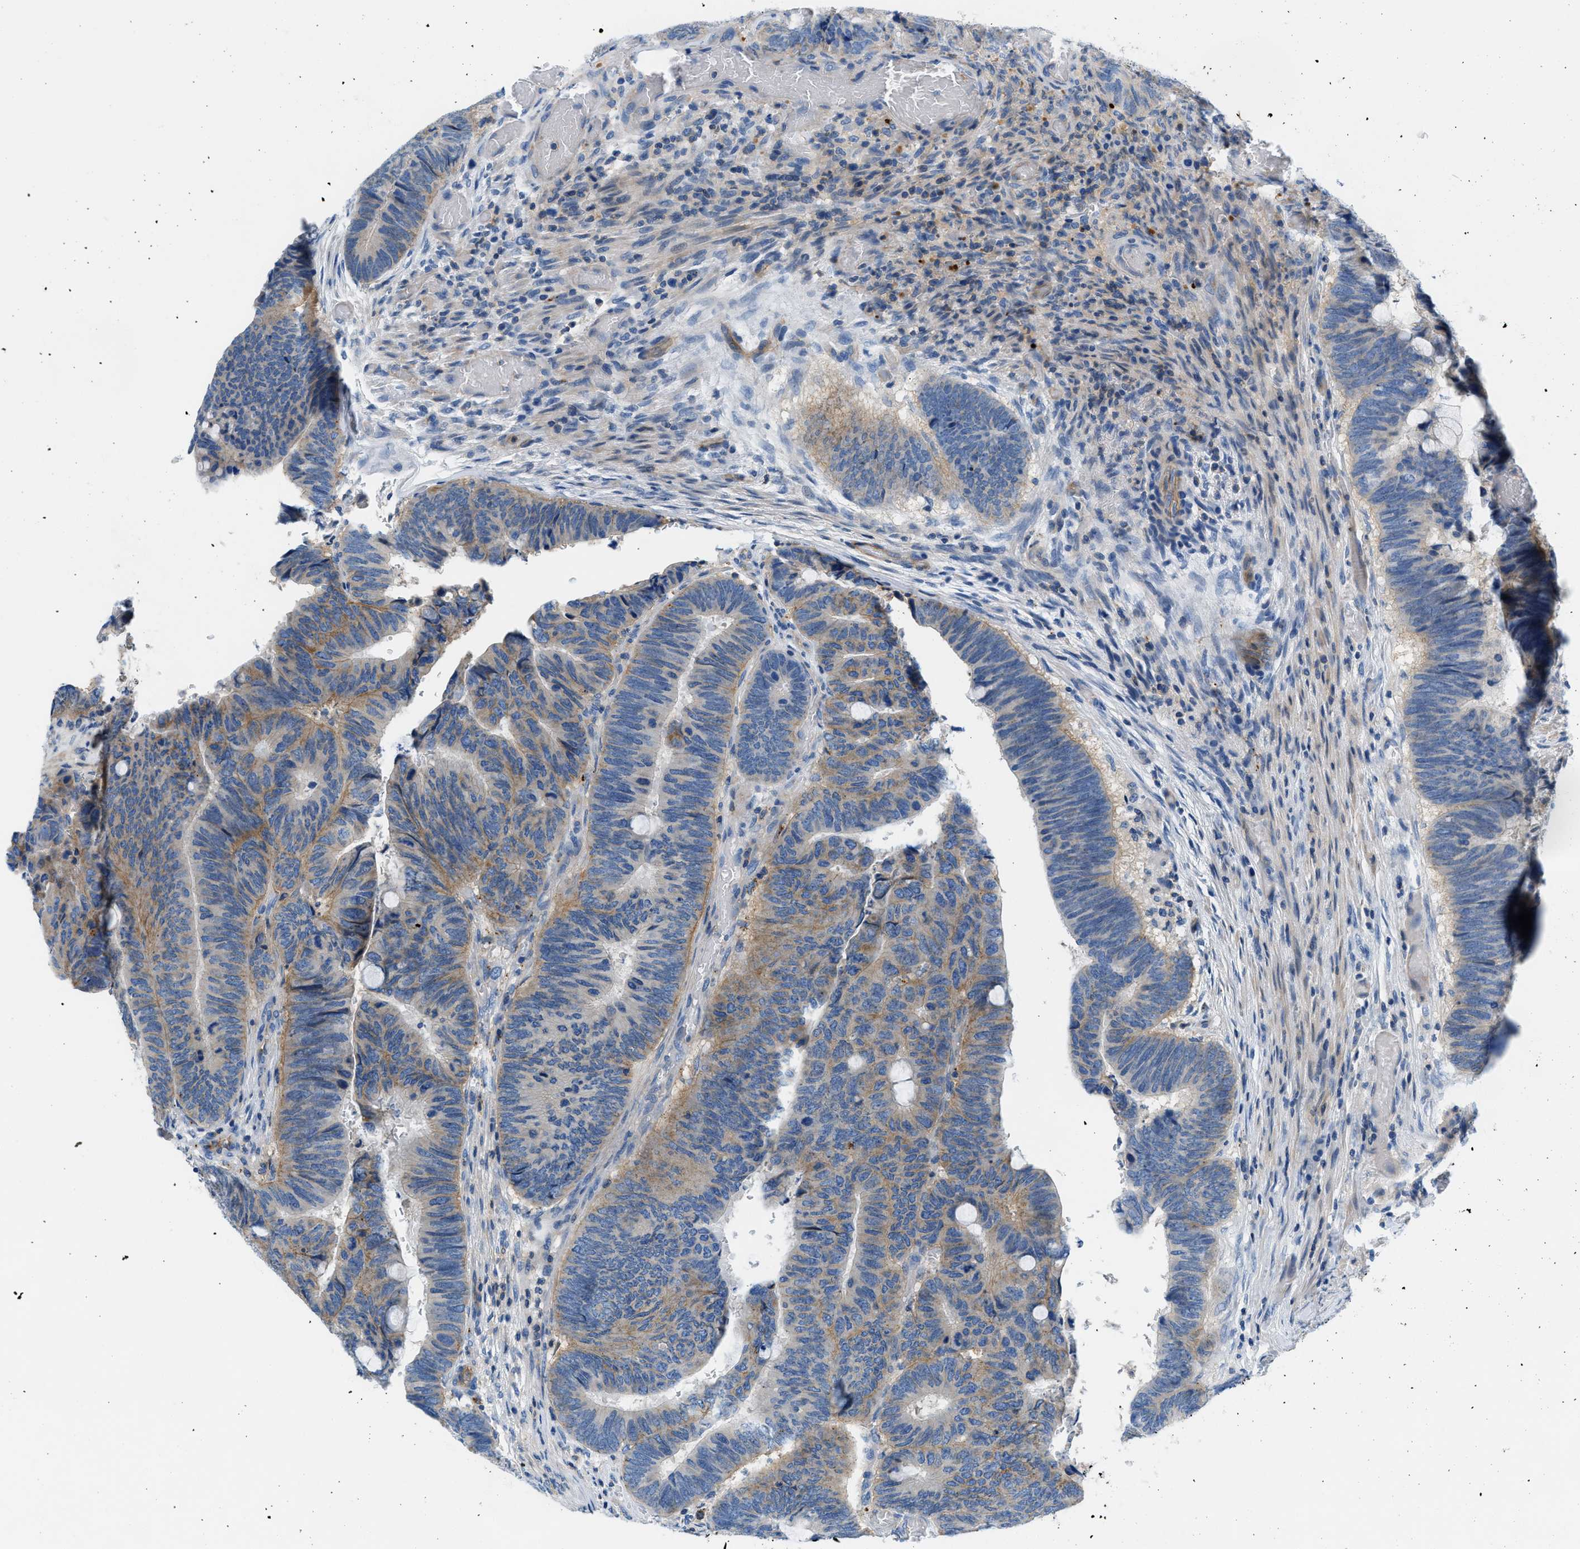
{"staining": {"intensity": "weak", "quantity": "25%-75%", "location": "cytoplasmic/membranous"}, "tissue": "colorectal cancer", "cell_type": "Tumor cells", "image_type": "cancer", "snomed": [{"axis": "morphology", "description": "Normal tissue, NOS"}, {"axis": "morphology", "description": "Adenocarcinoma, NOS"}, {"axis": "topography", "description": "Rectum"}], "caption": "Human adenocarcinoma (colorectal) stained with a protein marker demonstrates weak staining in tumor cells.", "gene": "ORAI1", "patient": {"sex": "male", "age": 92}}